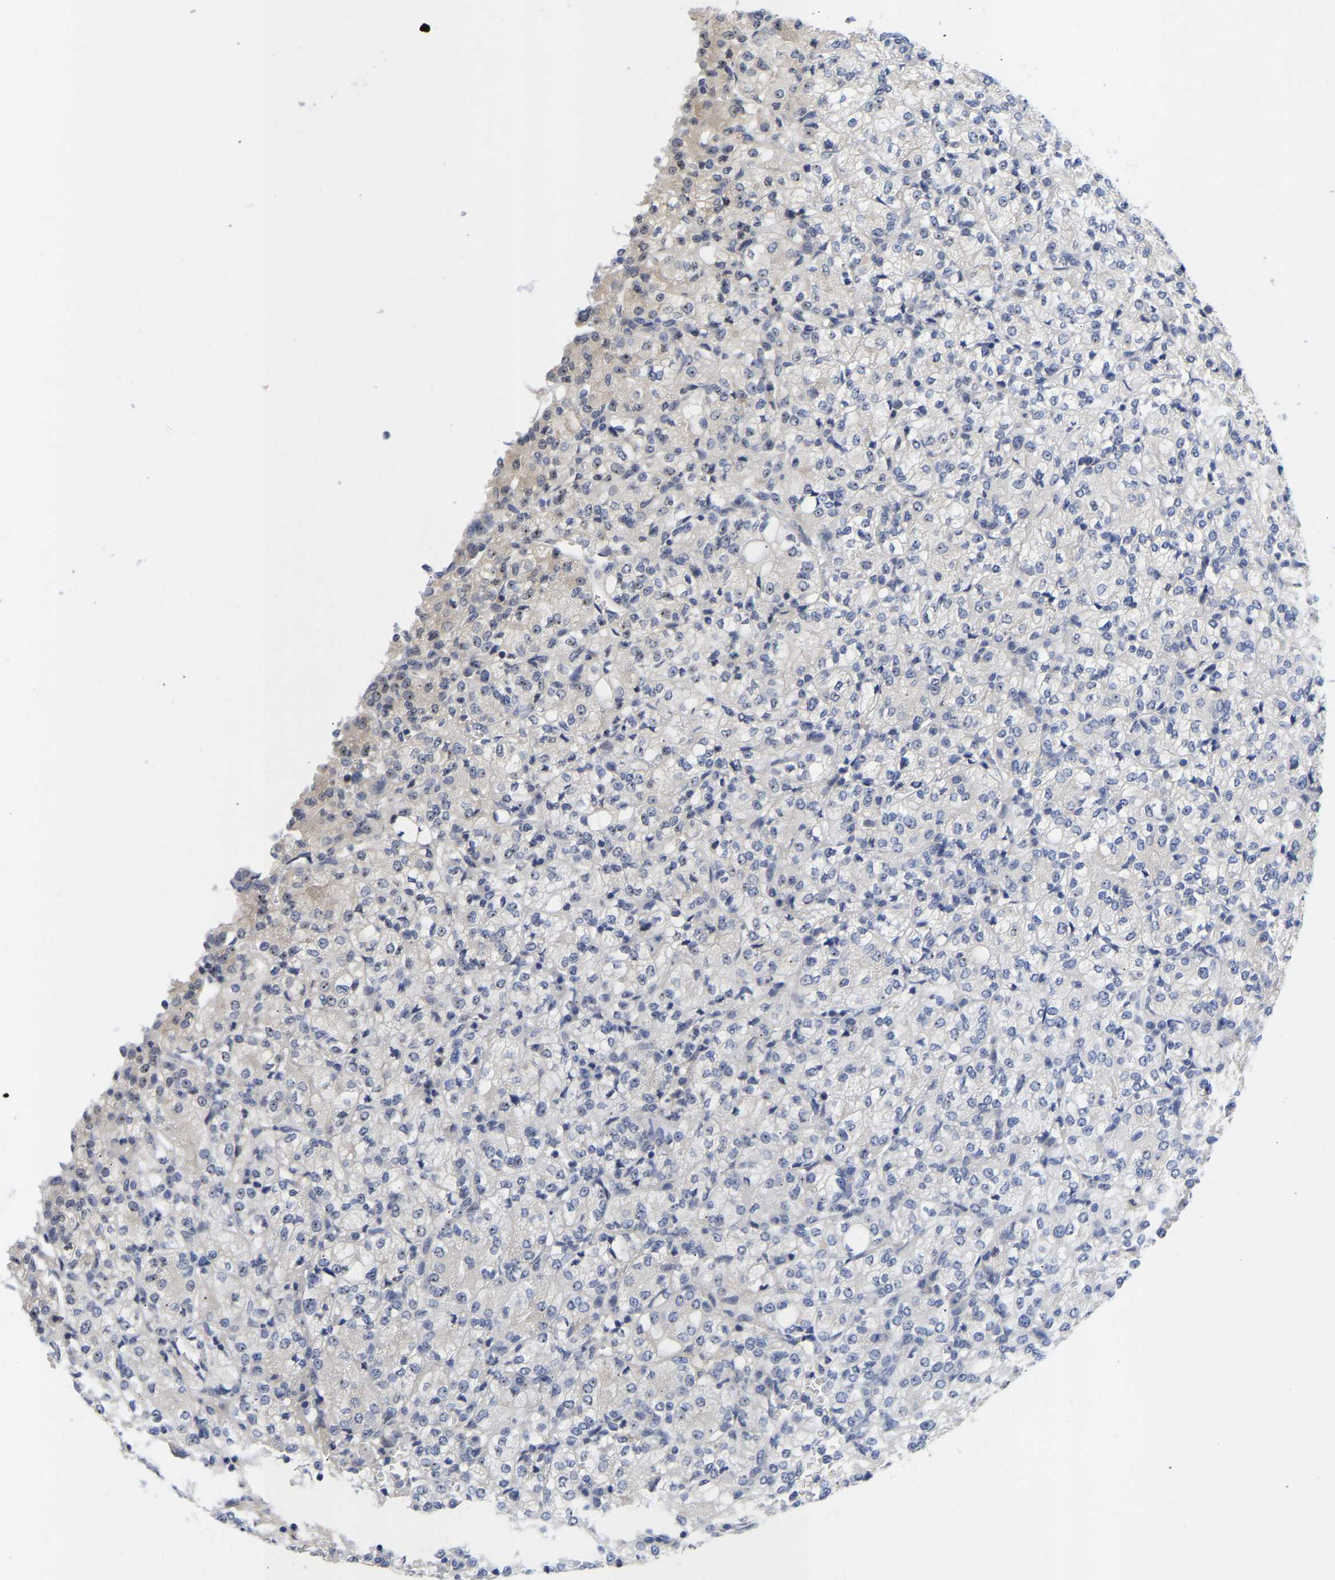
{"staining": {"intensity": "negative", "quantity": "none", "location": "none"}, "tissue": "renal cancer", "cell_type": "Tumor cells", "image_type": "cancer", "snomed": [{"axis": "morphology", "description": "Adenocarcinoma, NOS"}, {"axis": "topography", "description": "Kidney"}], "caption": "Human renal cancer stained for a protein using immunohistochemistry (IHC) displays no staining in tumor cells.", "gene": "NLE1", "patient": {"sex": "male", "age": 77}}